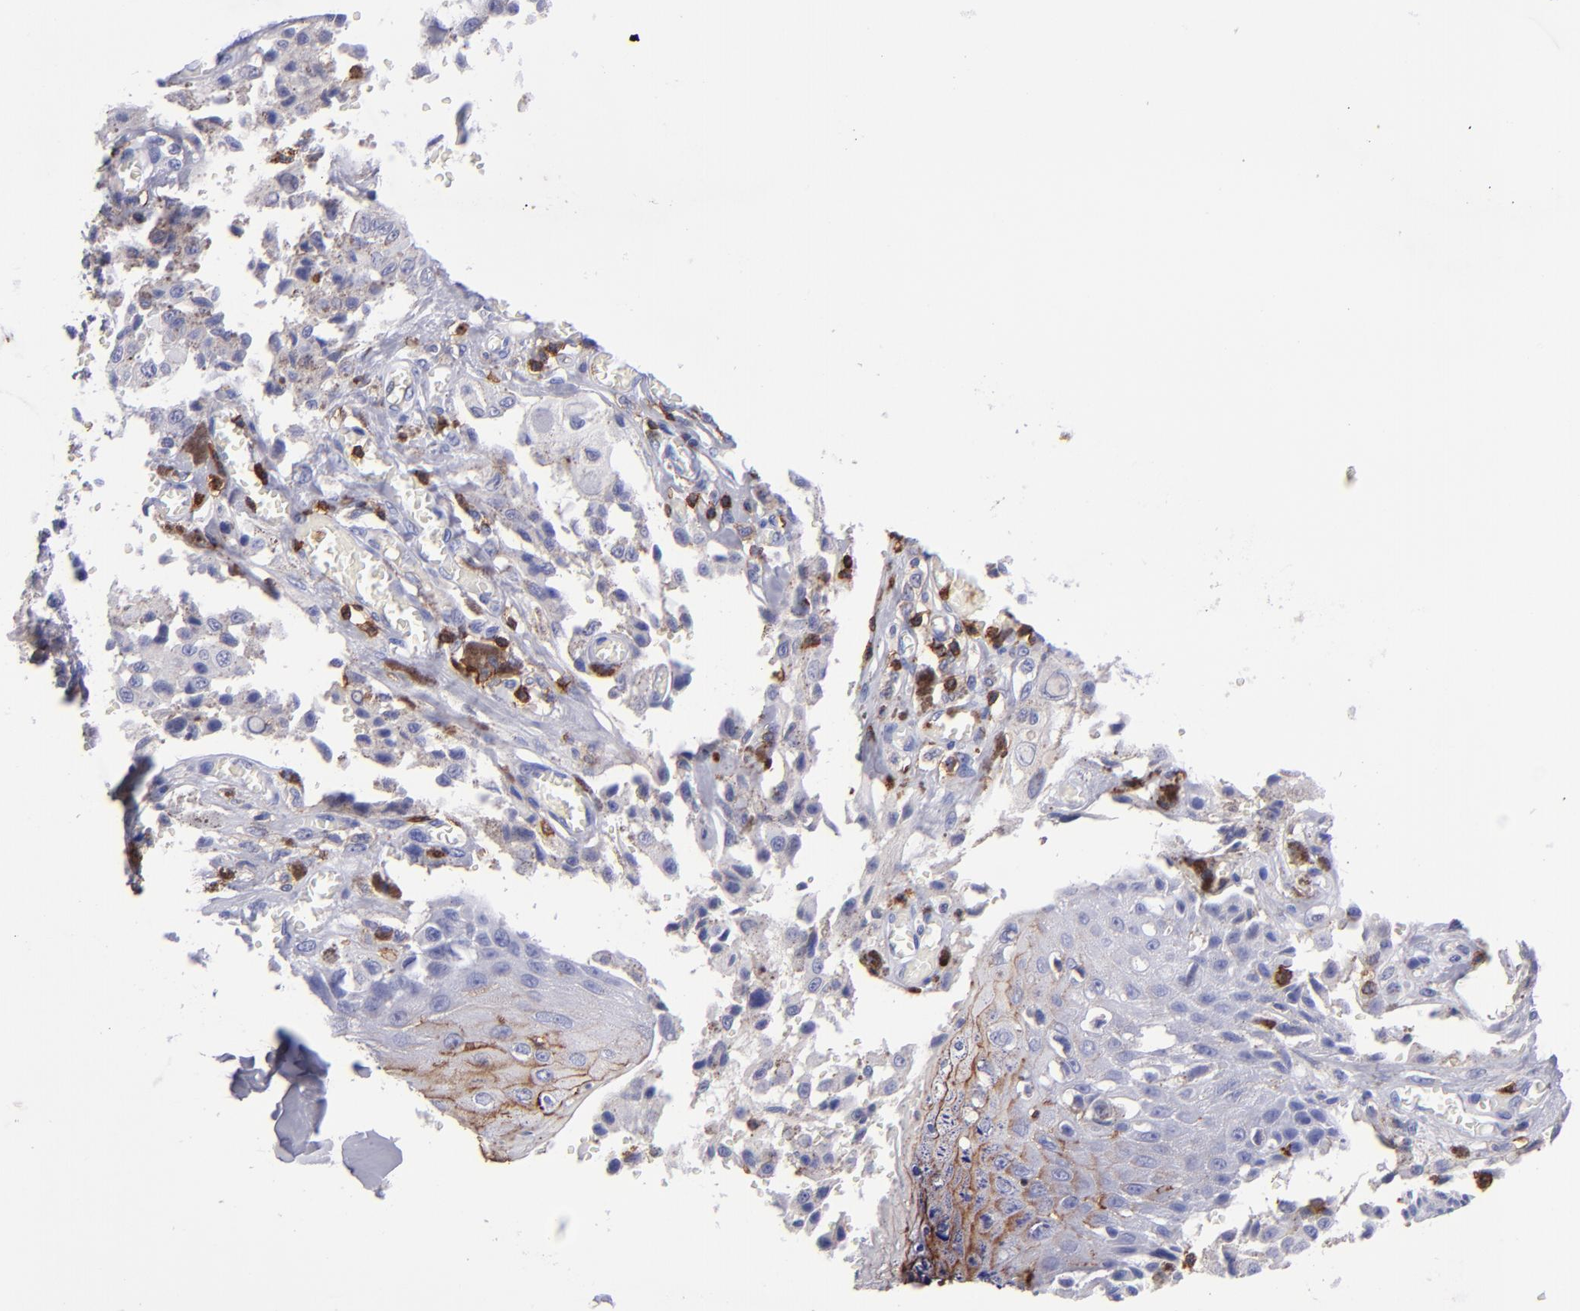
{"staining": {"intensity": "negative", "quantity": "none", "location": "none"}, "tissue": "melanoma", "cell_type": "Tumor cells", "image_type": "cancer", "snomed": [{"axis": "morphology", "description": "Malignant melanoma, NOS"}, {"axis": "topography", "description": "Skin"}], "caption": "Human melanoma stained for a protein using immunohistochemistry (IHC) displays no expression in tumor cells.", "gene": "ICAM3", "patient": {"sex": "female", "age": 82}}